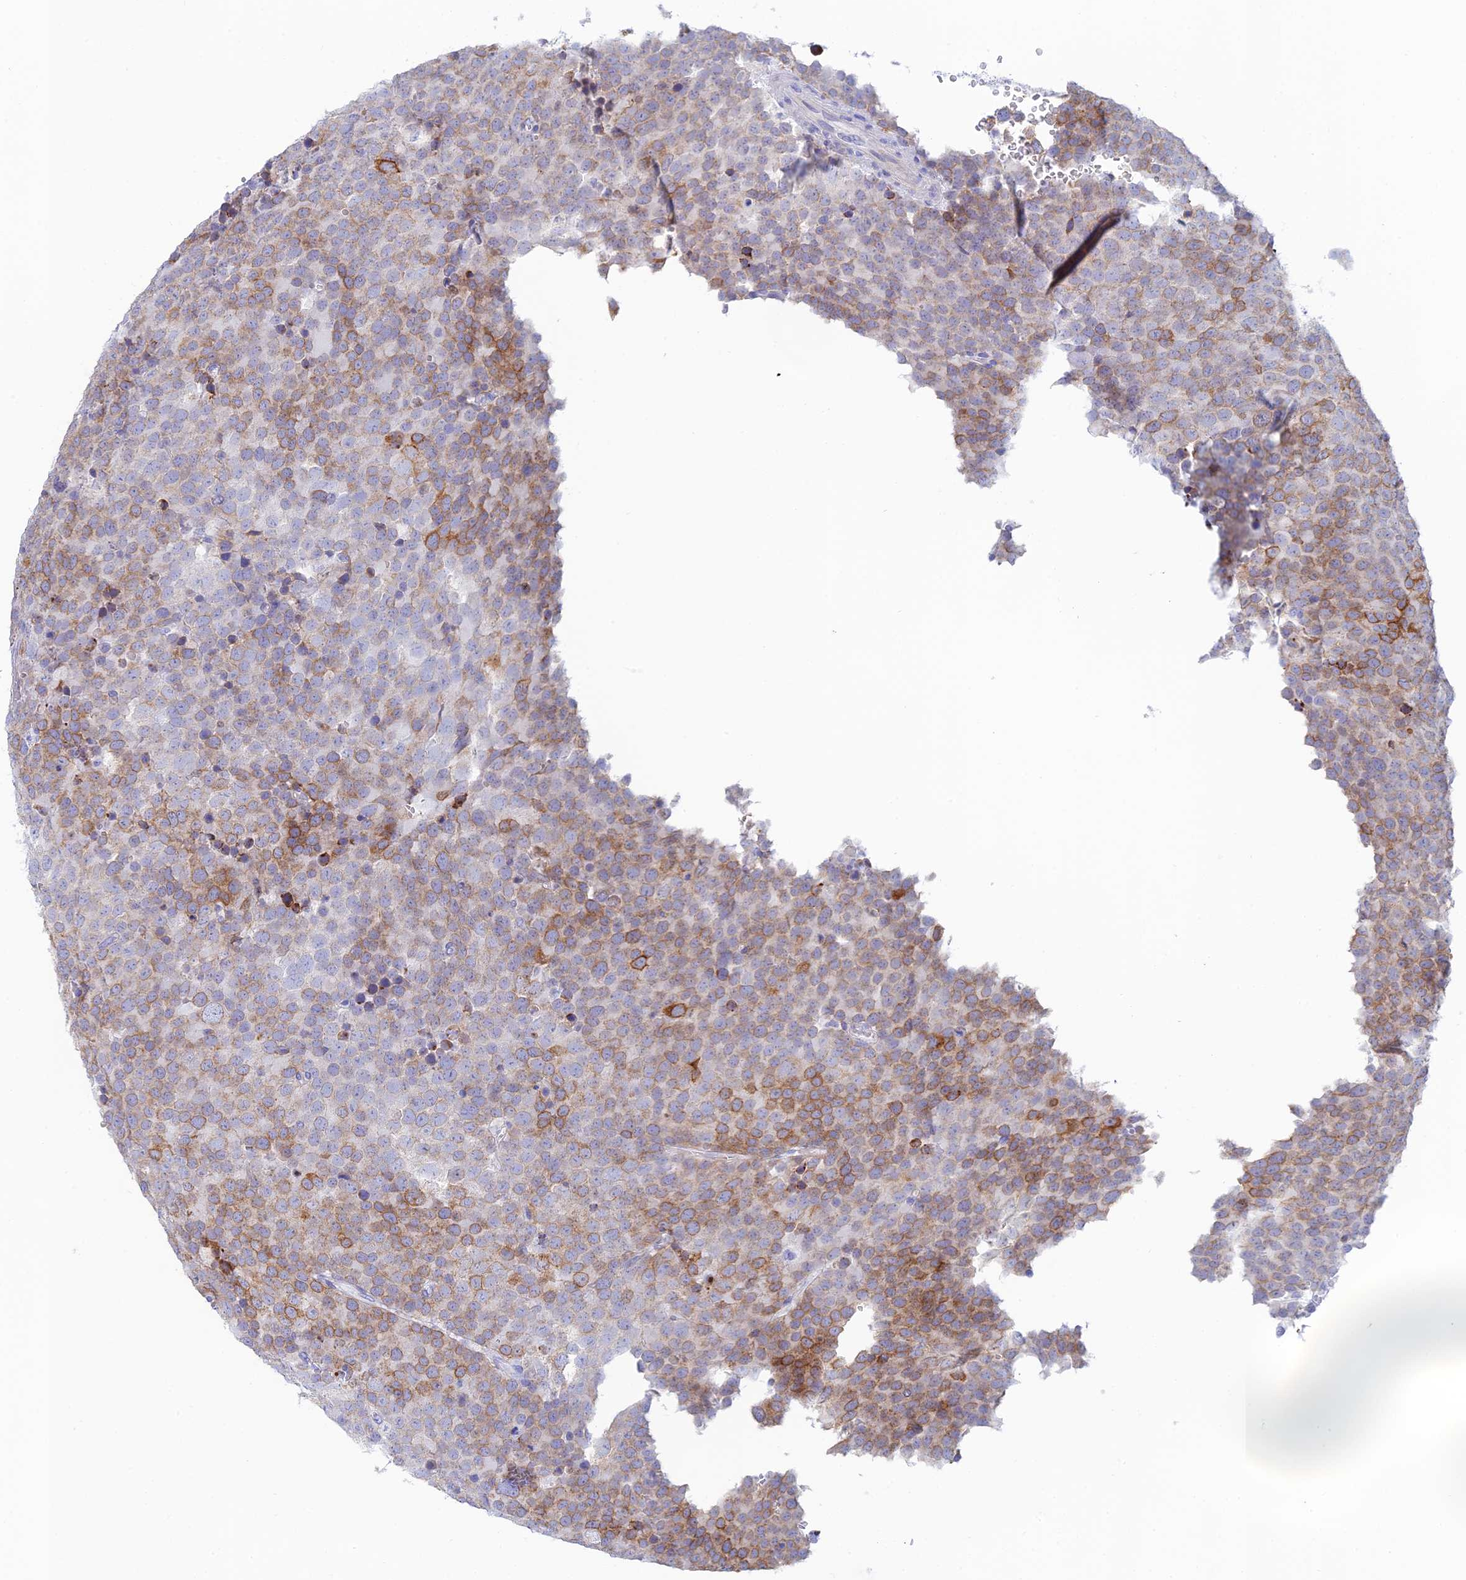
{"staining": {"intensity": "moderate", "quantity": "25%-75%", "location": "cytoplasmic/membranous"}, "tissue": "testis cancer", "cell_type": "Tumor cells", "image_type": "cancer", "snomed": [{"axis": "morphology", "description": "Seminoma, NOS"}, {"axis": "topography", "description": "Testis"}], "caption": "Testis seminoma stained for a protein shows moderate cytoplasmic/membranous positivity in tumor cells.", "gene": "CEP152", "patient": {"sex": "male", "age": 71}}